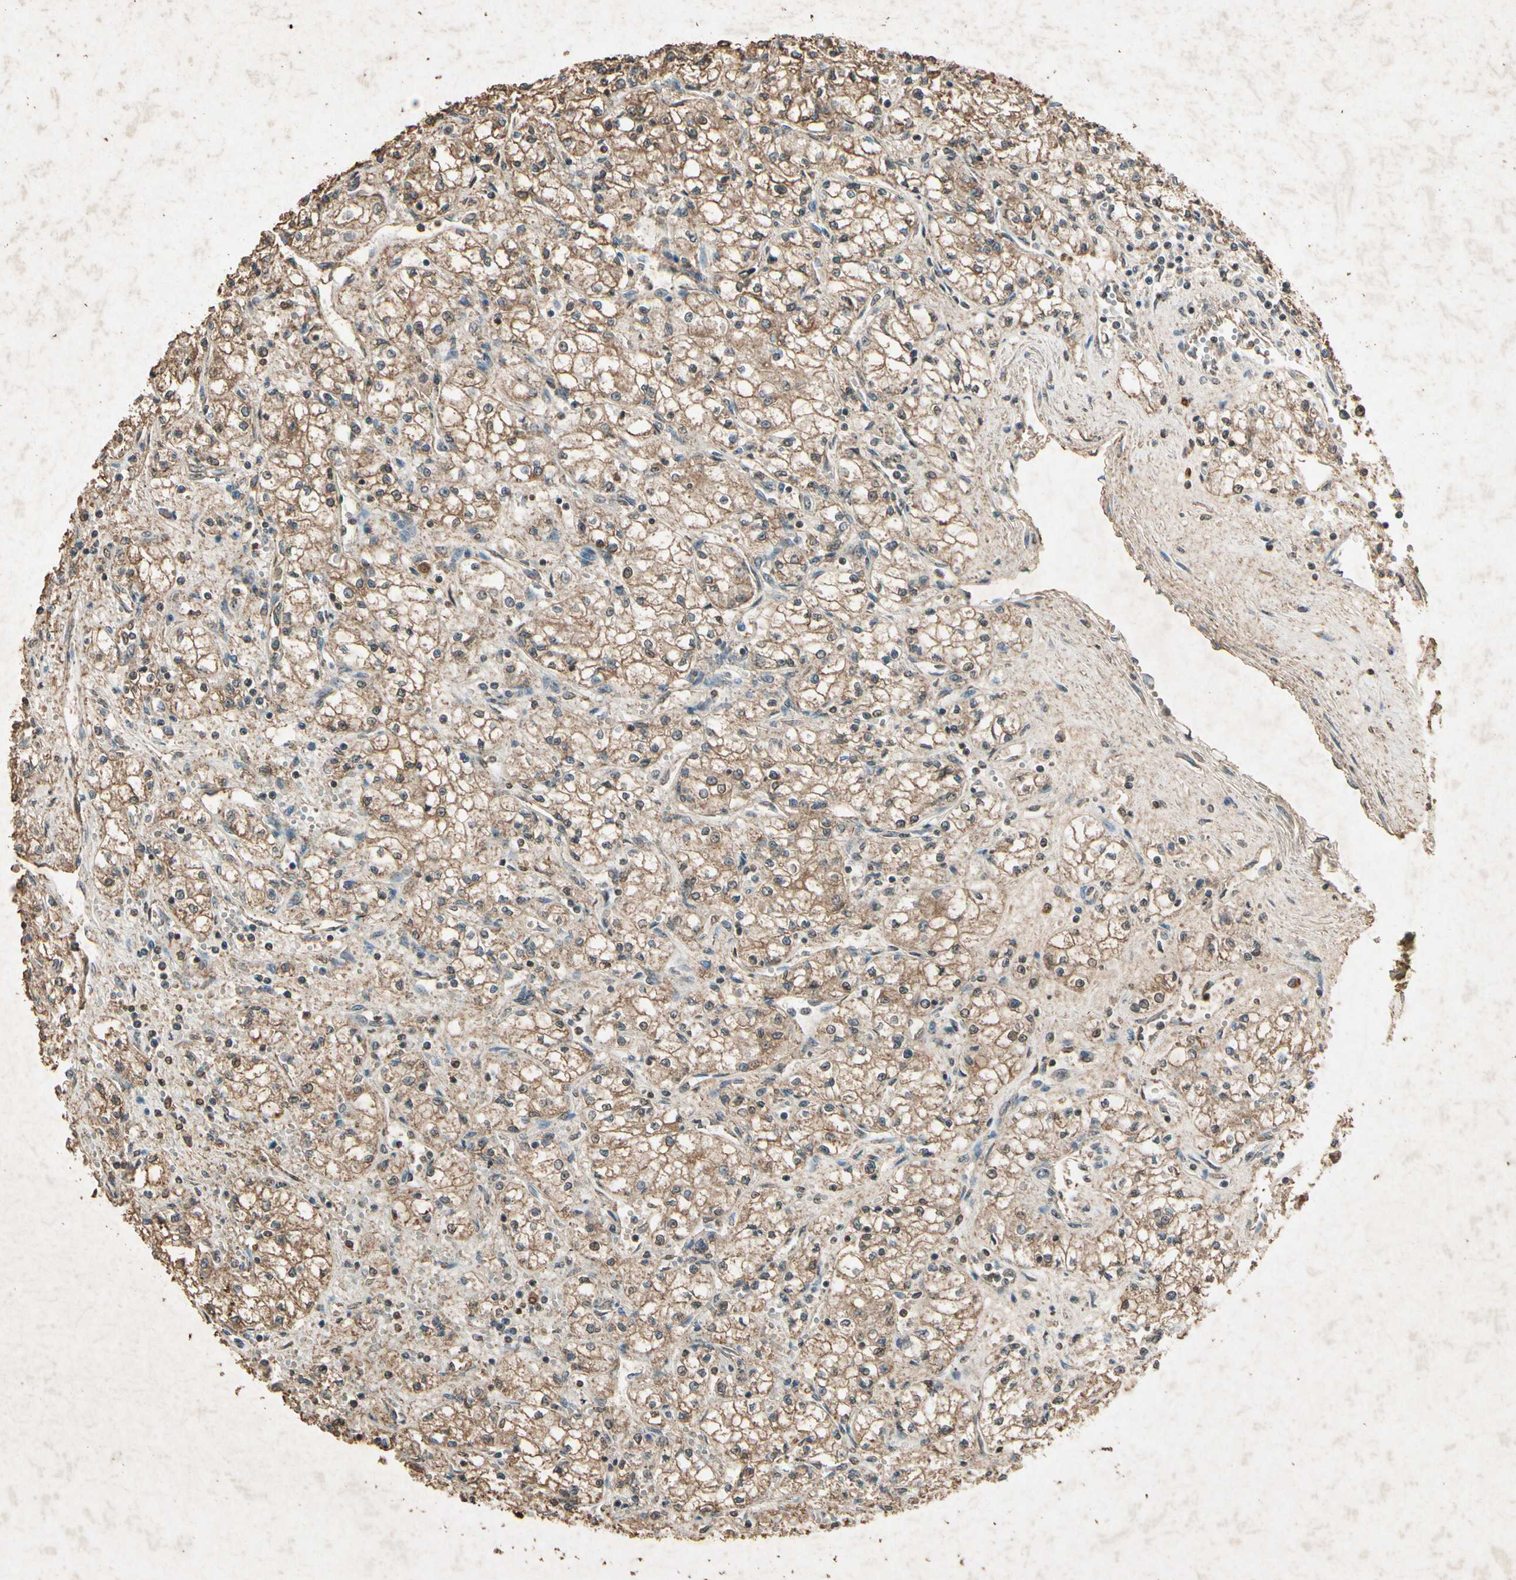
{"staining": {"intensity": "moderate", "quantity": ">75%", "location": "cytoplasmic/membranous"}, "tissue": "renal cancer", "cell_type": "Tumor cells", "image_type": "cancer", "snomed": [{"axis": "morphology", "description": "Normal tissue, NOS"}, {"axis": "morphology", "description": "Adenocarcinoma, NOS"}, {"axis": "topography", "description": "Kidney"}], "caption": "Immunohistochemistry (IHC) image of human renal cancer stained for a protein (brown), which shows medium levels of moderate cytoplasmic/membranous staining in about >75% of tumor cells.", "gene": "GC", "patient": {"sex": "male", "age": 59}}